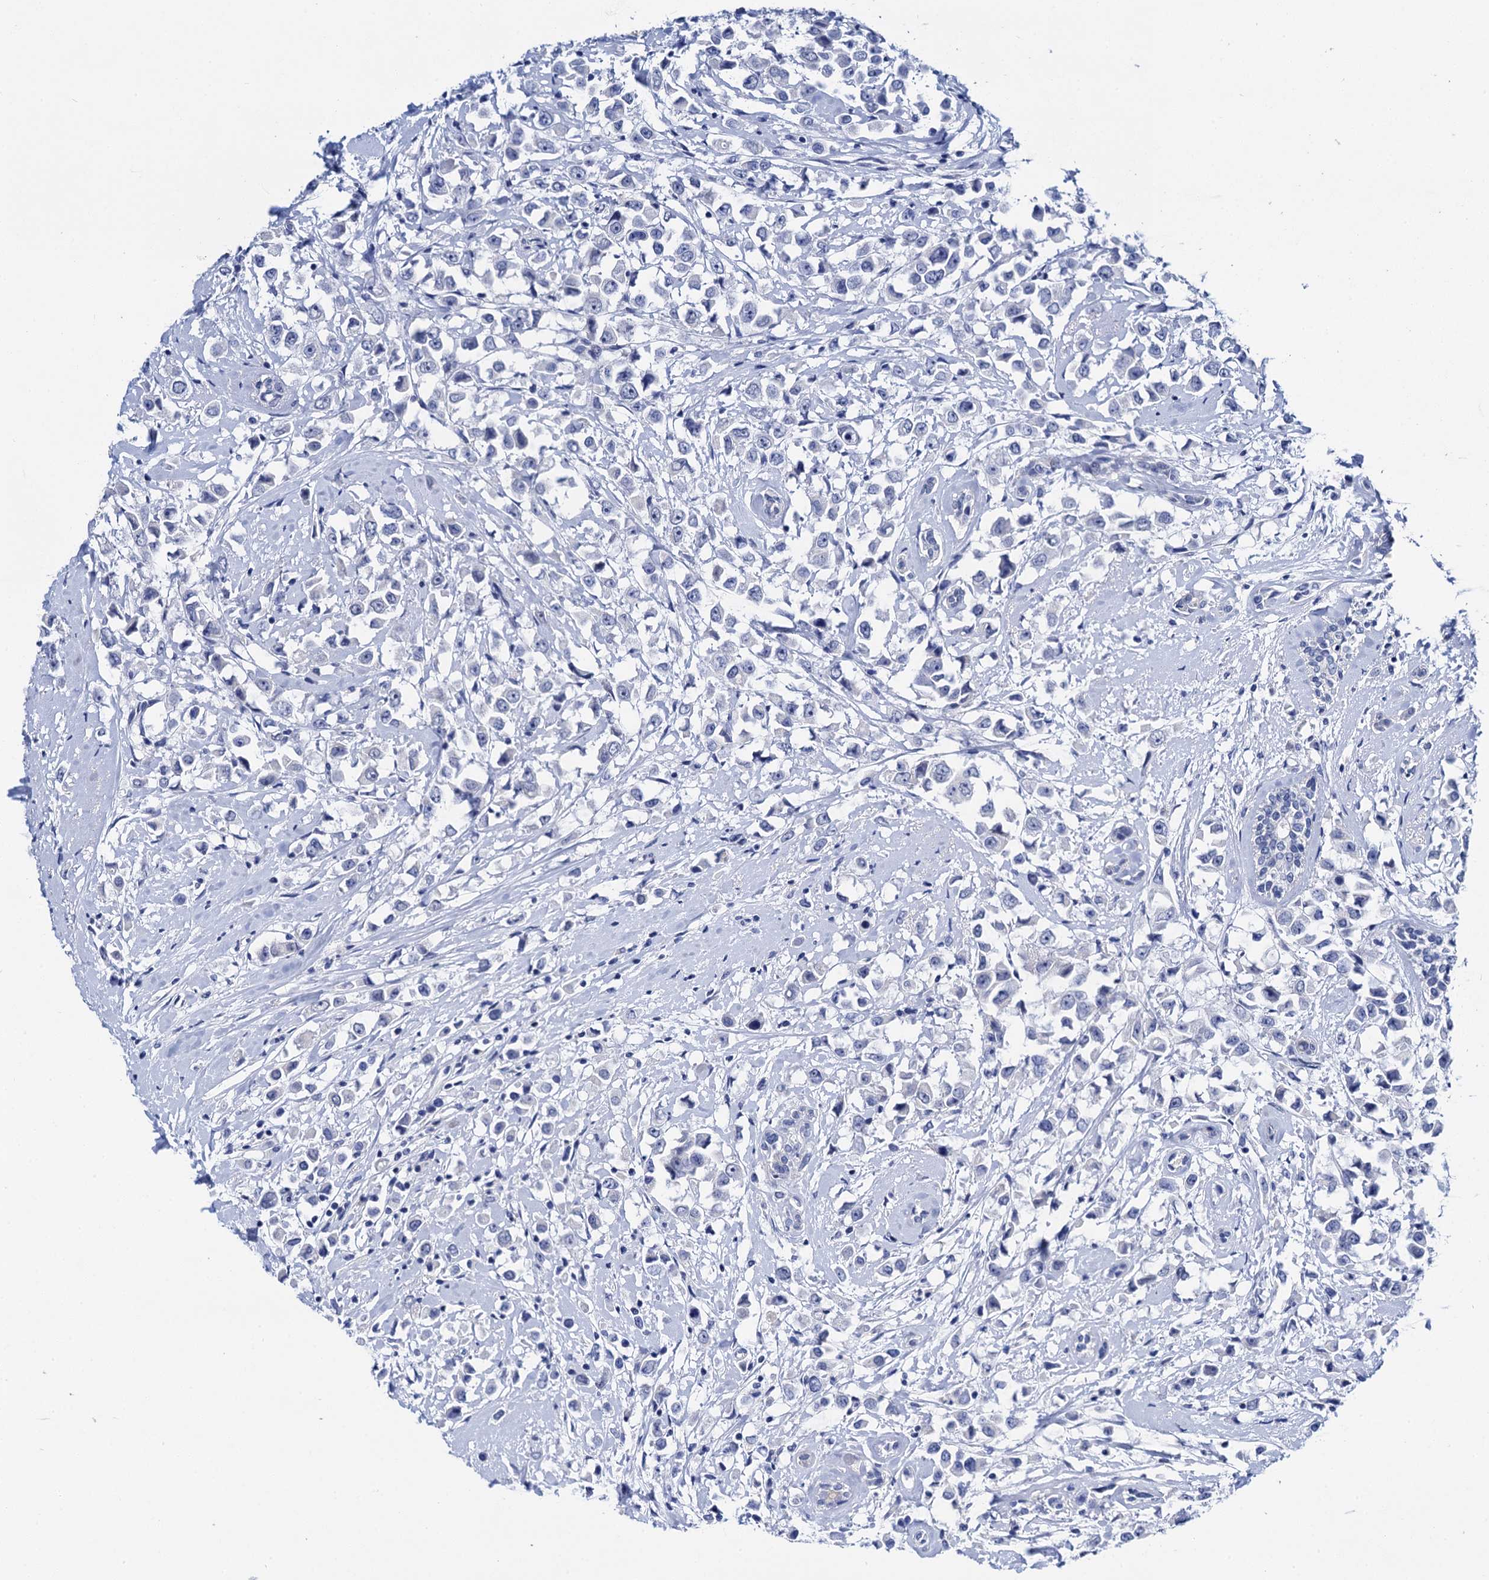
{"staining": {"intensity": "negative", "quantity": "none", "location": "none"}, "tissue": "breast cancer", "cell_type": "Tumor cells", "image_type": "cancer", "snomed": [{"axis": "morphology", "description": "Duct carcinoma"}, {"axis": "topography", "description": "Breast"}], "caption": "Infiltrating ductal carcinoma (breast) stained for a protein using IHC exhibits no positivity tumor cells.", "gene": "LYPD3", "patient": {"sex": "female", "age": 87}}